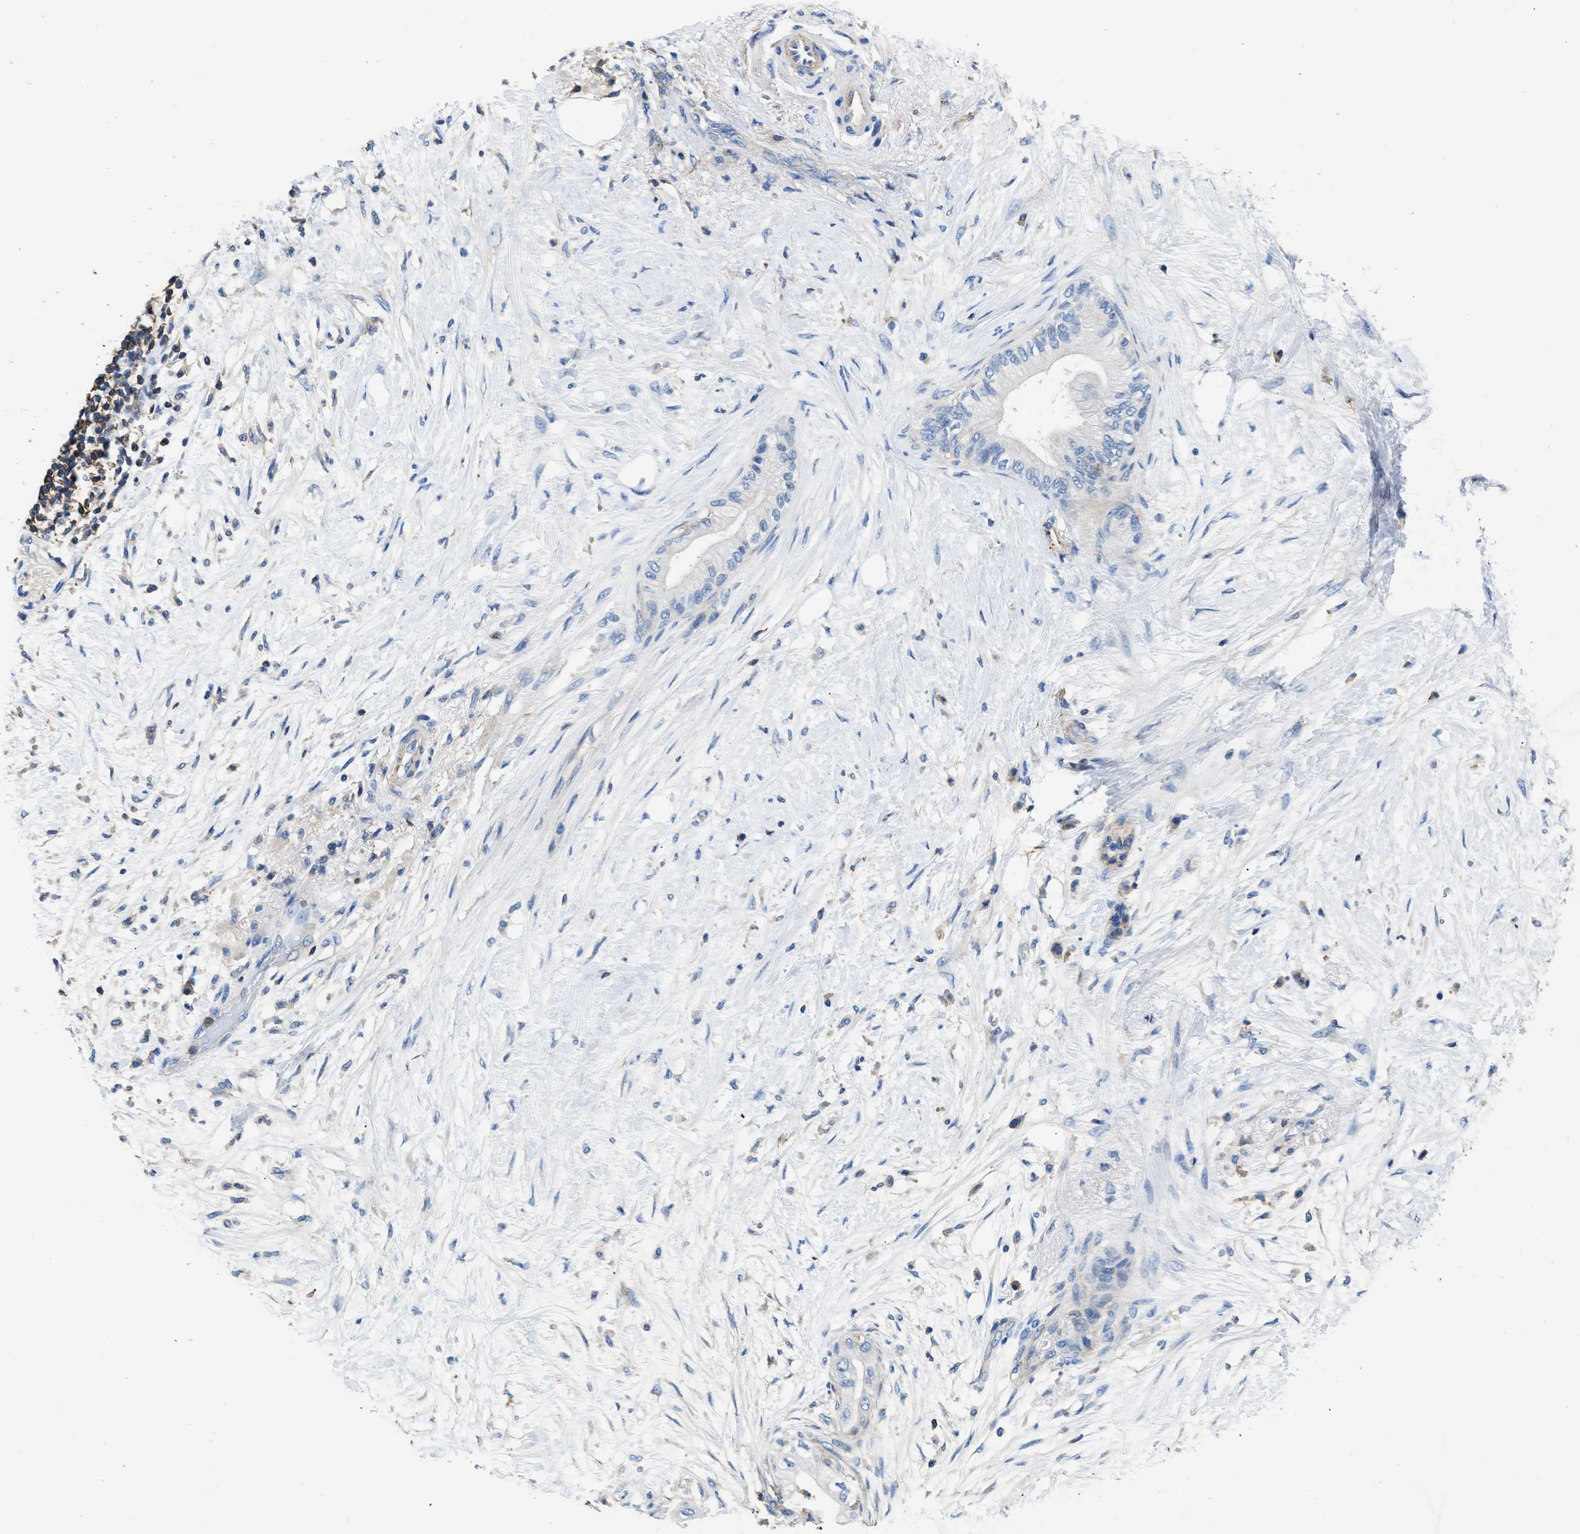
{"staining": {"intensity": "negative", "quantity": "none", "location": "none"}, "tissue": "pancreatic cancer", "cell_type": "Tumor cells", "image_type": "cancer", "snomed": [{"axis": "morphology", "description": "Normal tissue, NOS"}, {"axis": "morphology", "description": "Adenocarcinoma, NOS"}, {"axis": "topography", "description": "Pancreas"}, {"axis": "topography", "description": "Duodenum"}], "caption": "There is no significant expression in tumor cells of pancreatic adenocarcinoma.", "gene": "KCNQ4", "patient": {"sex": "female", "age": 60}}